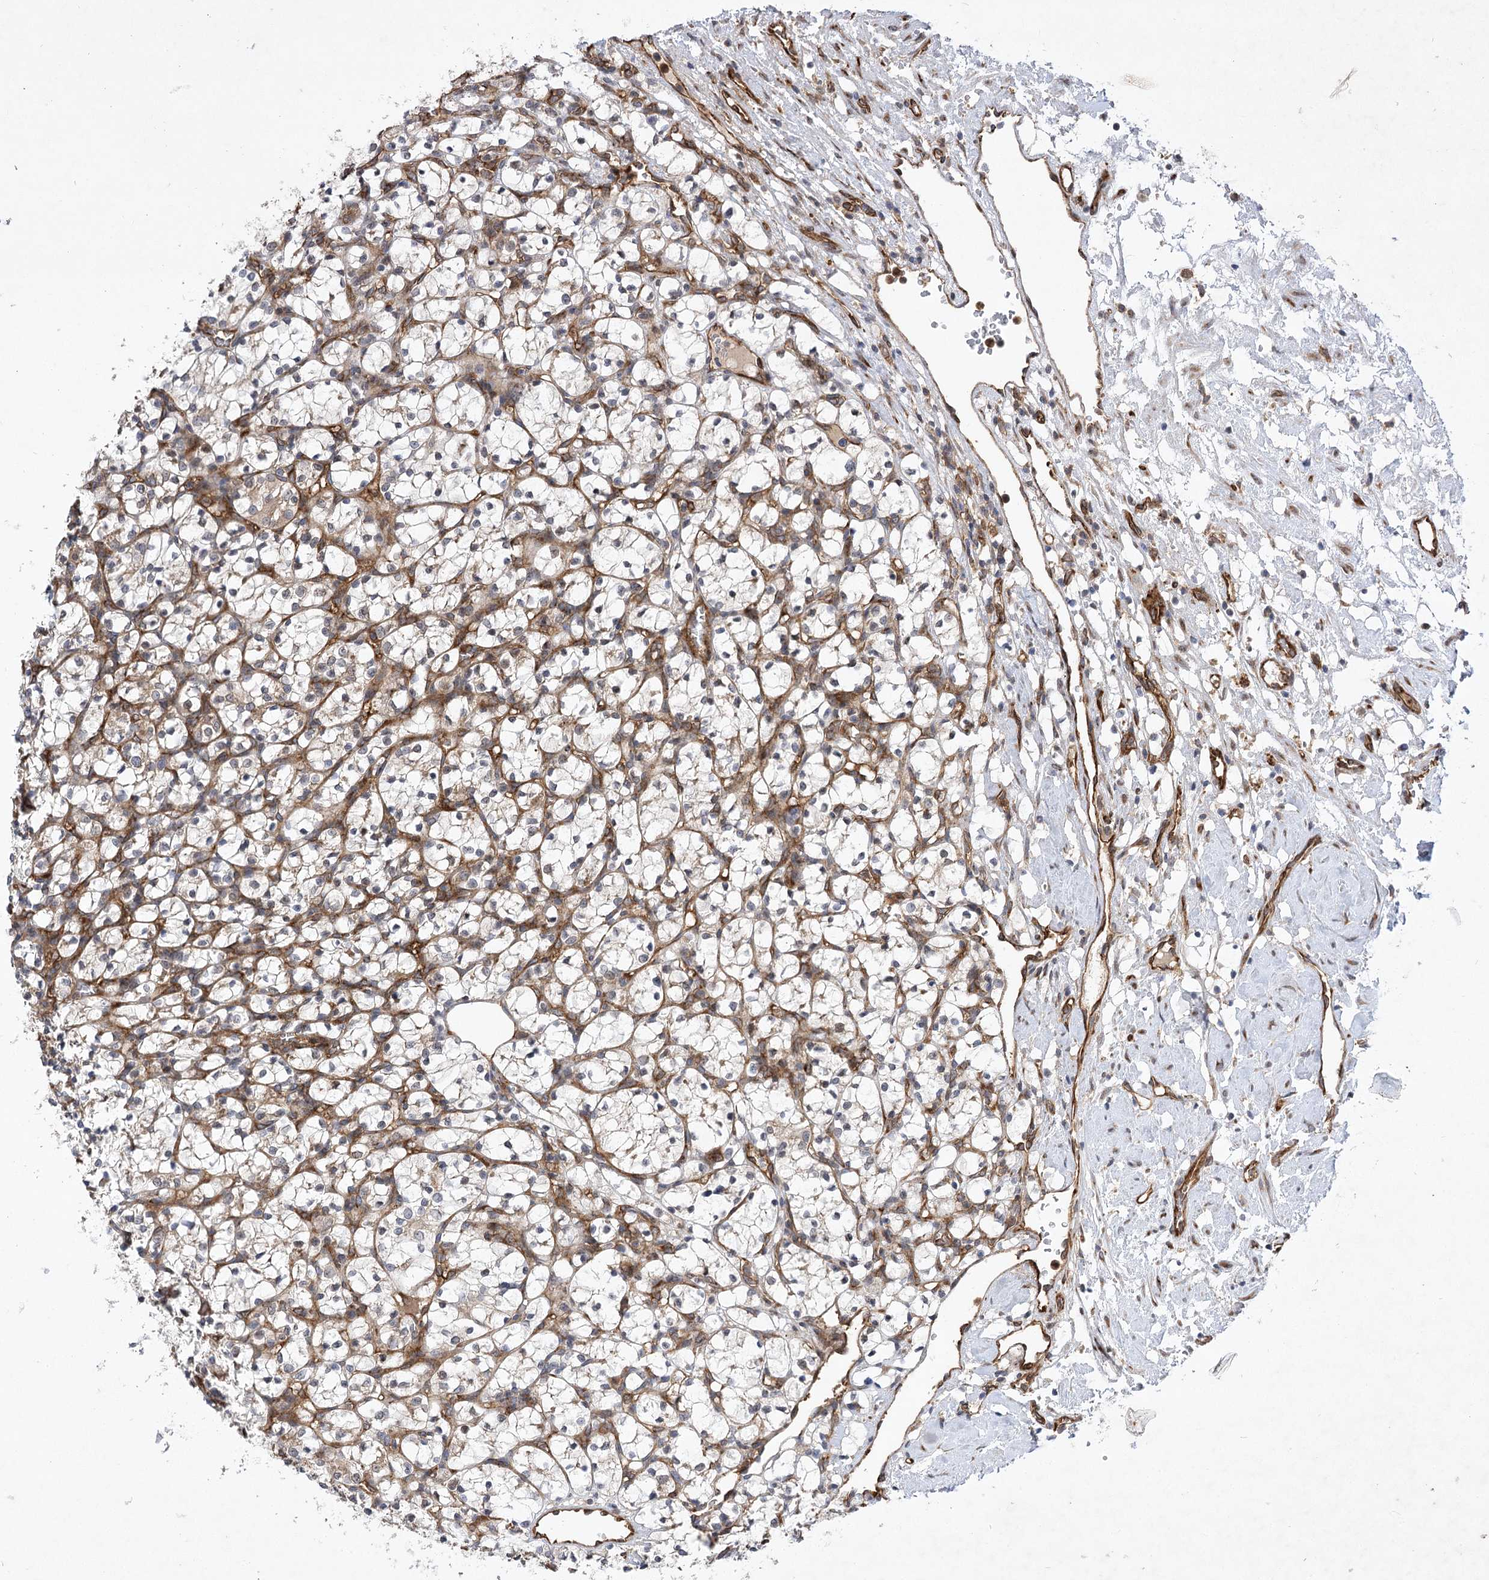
{"staining": {"intensity": "negative", "quantity": "none", "location": "none"}, "tissue": "renal cancer", "cell_type": "Tumor cells", "image_type": "cancer", "snomed": [{"axis": "morphology", "description": "Adenocarcinoma, NOS"}, {"axis": "topography", "description": "Kidney"}], "caption": "Protein analysis of adenocarcinoma (renal) shows no significant staining in tumor cells.", "gene": "ARHGAP31", "patient": {"sex": "female", "age": 69}}